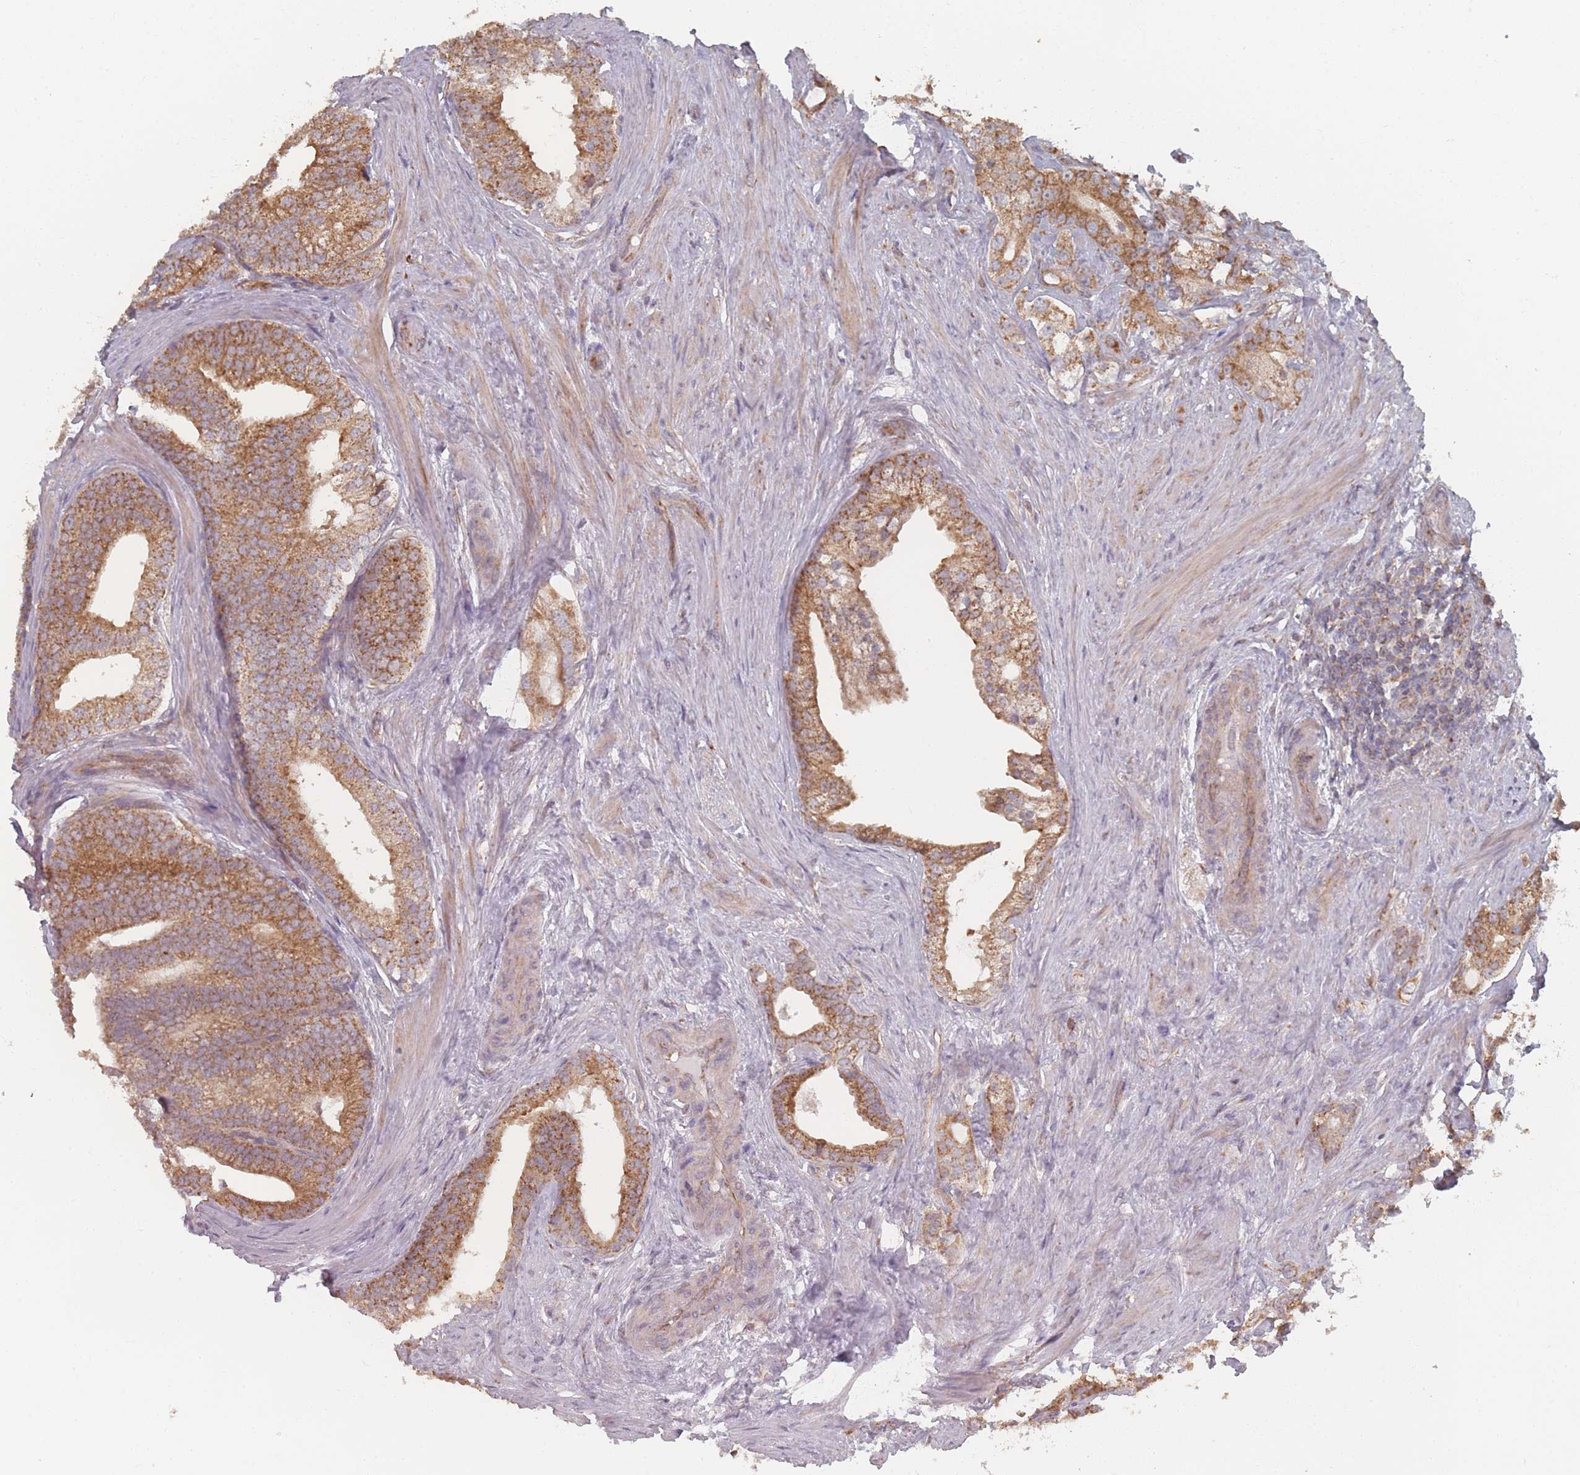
{"staining": {"intensity": "moderate", "quantity": ">75%", "location": "cytoplasmic/membranous"}, "tissue": "prostate cancer", "cell_type": "Tumor cells", "image_type": "cancer", "snomed": [{"axis": "morphology", "description": "Adenocarcinoma, Low grade"}, {"axis": "topography", "description": "Prostate"}], "caption": "High-power microscopy captured an immunohistochemistry (IHC) micrograph of prostate cancer (low-grade adenocarcinoma), revealing moderate cytoplasmic/membranous positivity in about >75% of tumor cells.", "gene": "PSMB3", "patient": {"sex": "male", "age": 71}}